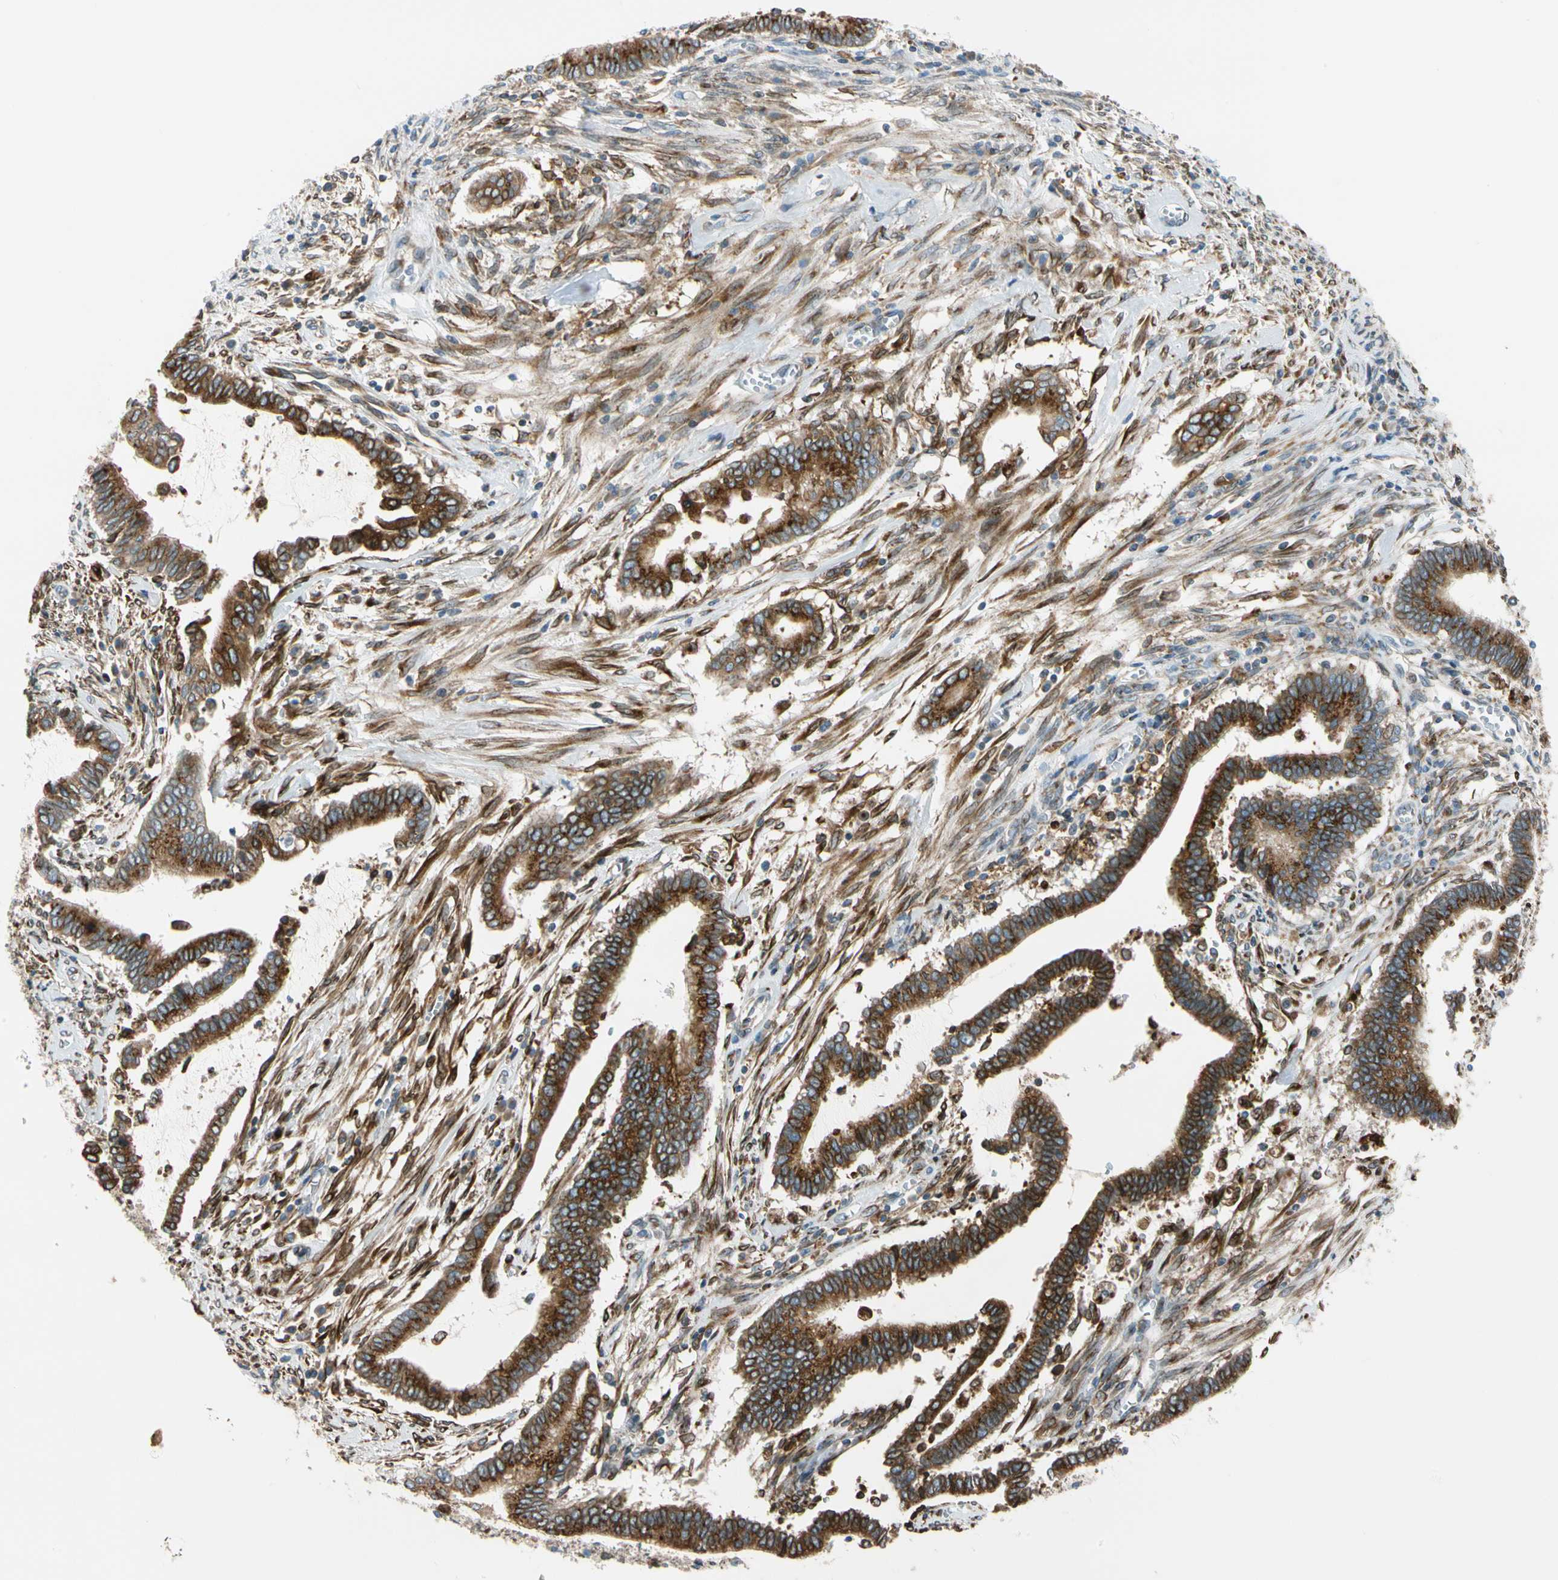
{"staining": {"intensity": "strong", "quantity": ">75%", "location": "cytoplasmic/membranous"}, "tissue": "cervical cancer", "cell_type": "Tumor cells", "image_type": "cancer", "snomed": [{"axis": "morphology", "description": "Adenocarcinoma, NOS"}, {"axis": "topography", "description": "Cervix"}], "caption": "Immunohistochemistry staining of adenocarcinoma (cervical), which displays high levels of strong cytoplasmic/membranous positivity in approximately >75% of tumor cells indicating strong cytoplasmic/membranous protein staining. The staining was performed using DAB (3,3'-diaminobenzidine) (brown) for protein detection and nuclei were counterstained in hematoxylin (blue).", "gene": "NUCB1", "patient": {"sex": "female", "age": 44}}